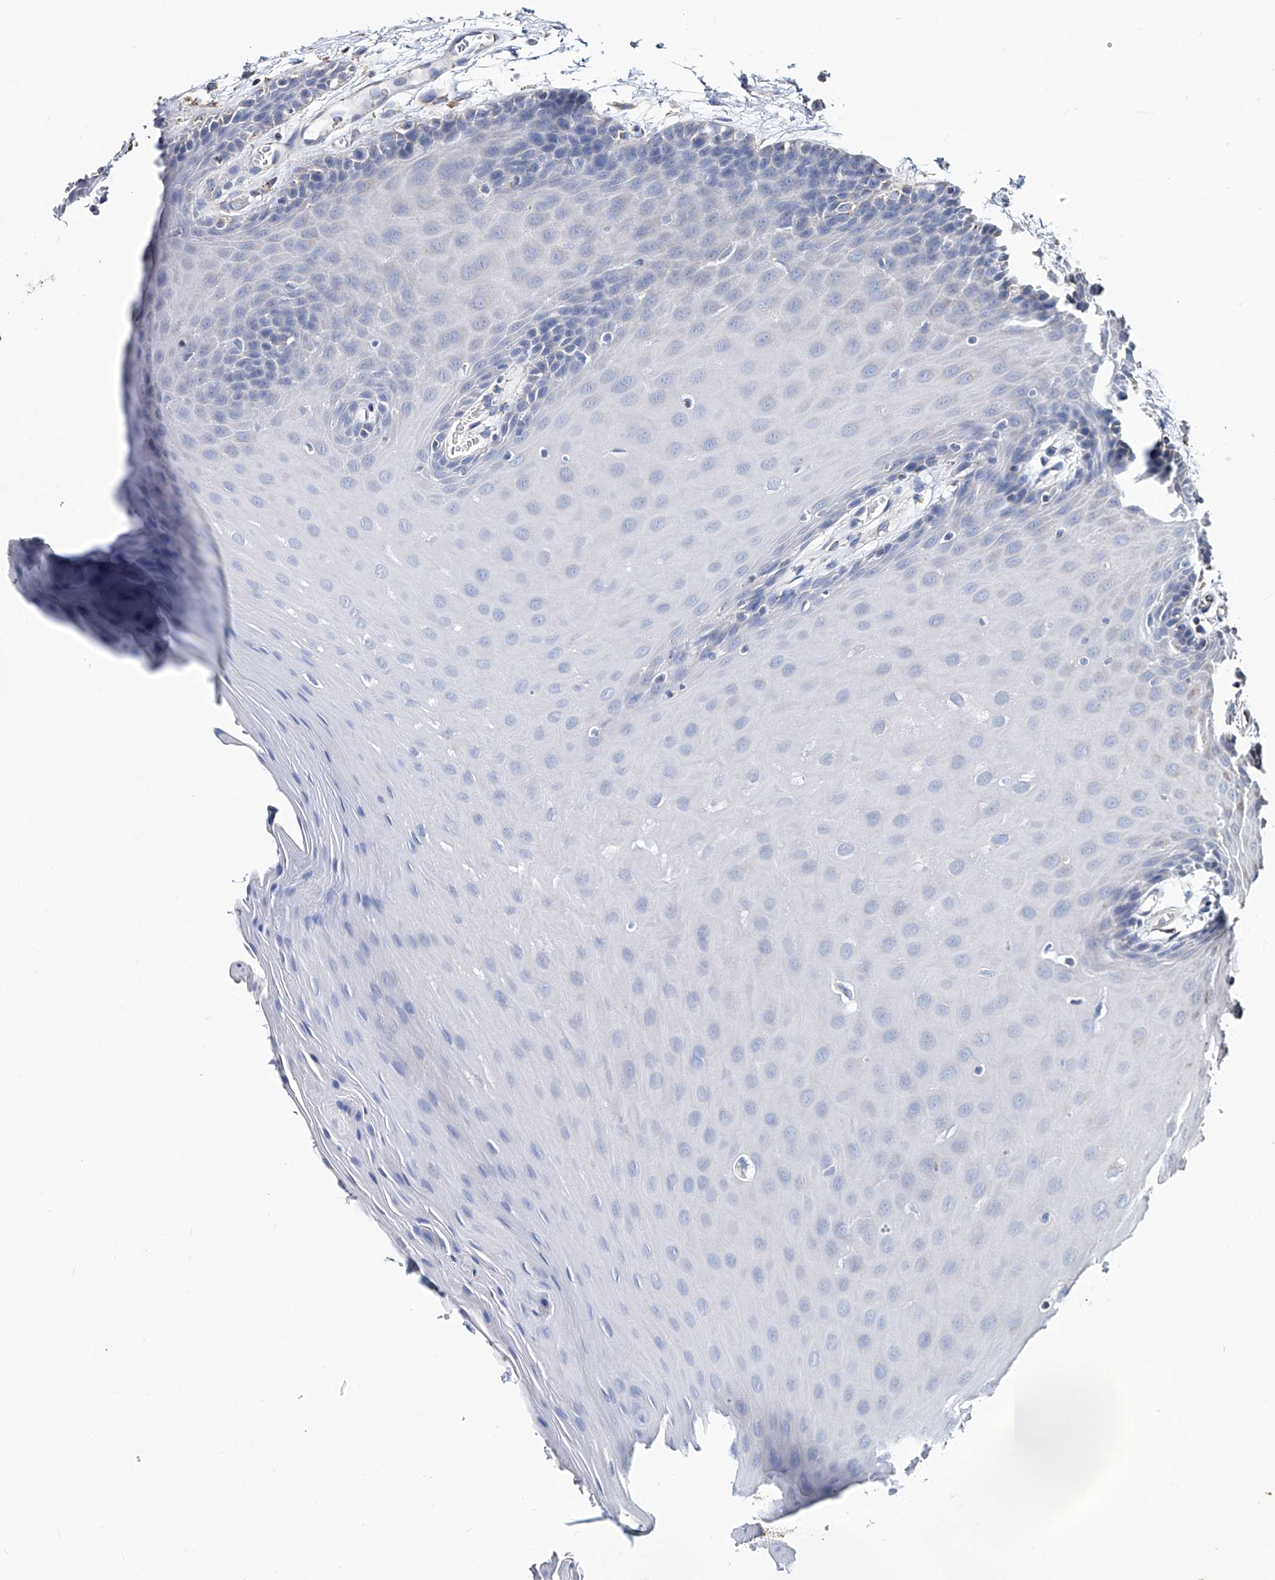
{"staining": {"intensity": "moderate", "quantity": "<25%", "location": "cytoplasmic/membranous"}, "tissue": "oral mucosa", "cell_type": "Squamous epithelial cells", "image_type": "normal", "snomed": [{"axis": "morphology", "description": "Normal tissue, NOS"}, {"axis": "morphology", "description": "Squamous cell carcinoma, NOS"}, {"axis": "topography", "description": "Skeletal muscle"}, {"axis": "topography", "description": "Oral tissue"}, {"axis": "topography", "description": "Salivary gland"}, {"axis": "topography", "description": "Head-Neck"}], "caption": "Immunohistochemistry histopathology image of unremarkable oral mucosa stained for a protein (brown), which shows low levels of moderate cytoplasmic/membranous positivity in about <25% of squamous epithelial cells.", "gene": "NHS", "patient": {"sex": "male", "age": 54}}